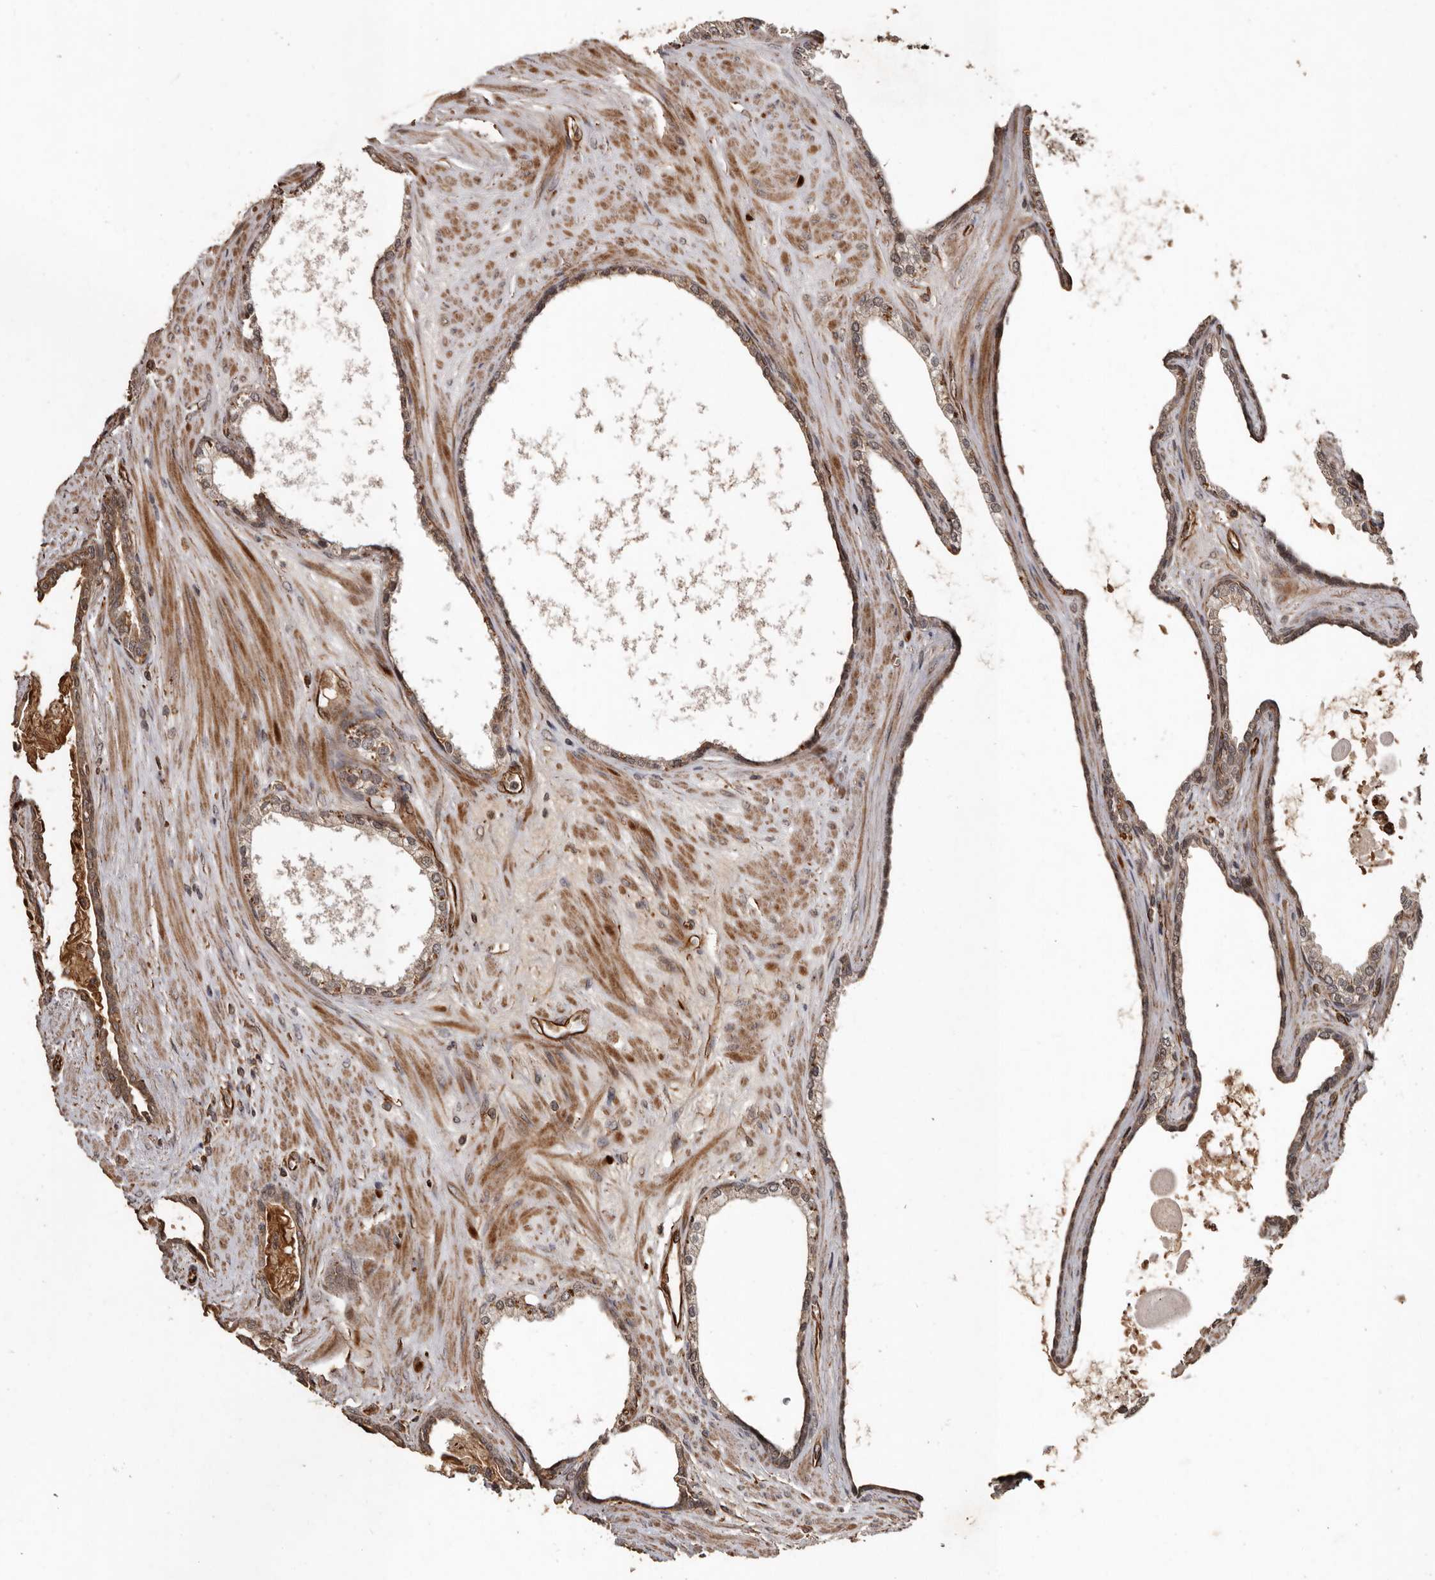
{"staining": {"intensity": "weak", "quantity": "25%-75%", "location": "cytoplasmic/membranous,nuclear"}, "tissue": "prostate cancer", "cell_type": "Tumor cells", "image_type": "cancer", "snomed": [{"axis": "morphology", "description": "Adenocarcinoma, Low grade"}, {"axis": "topography", "description": "Prostate"}], "caption": "DAB (3,3'-diaminobenzidine) immunohistochemical staining of human low-grade adenocarcinoma (prostate) demonstrates weak cytoplasmic/membranous and nuclear protein positivity in approximately 25%-75% of tumor cells.", "gene": "BRAT1", "patient": {"sex": "male", "age": 70}}